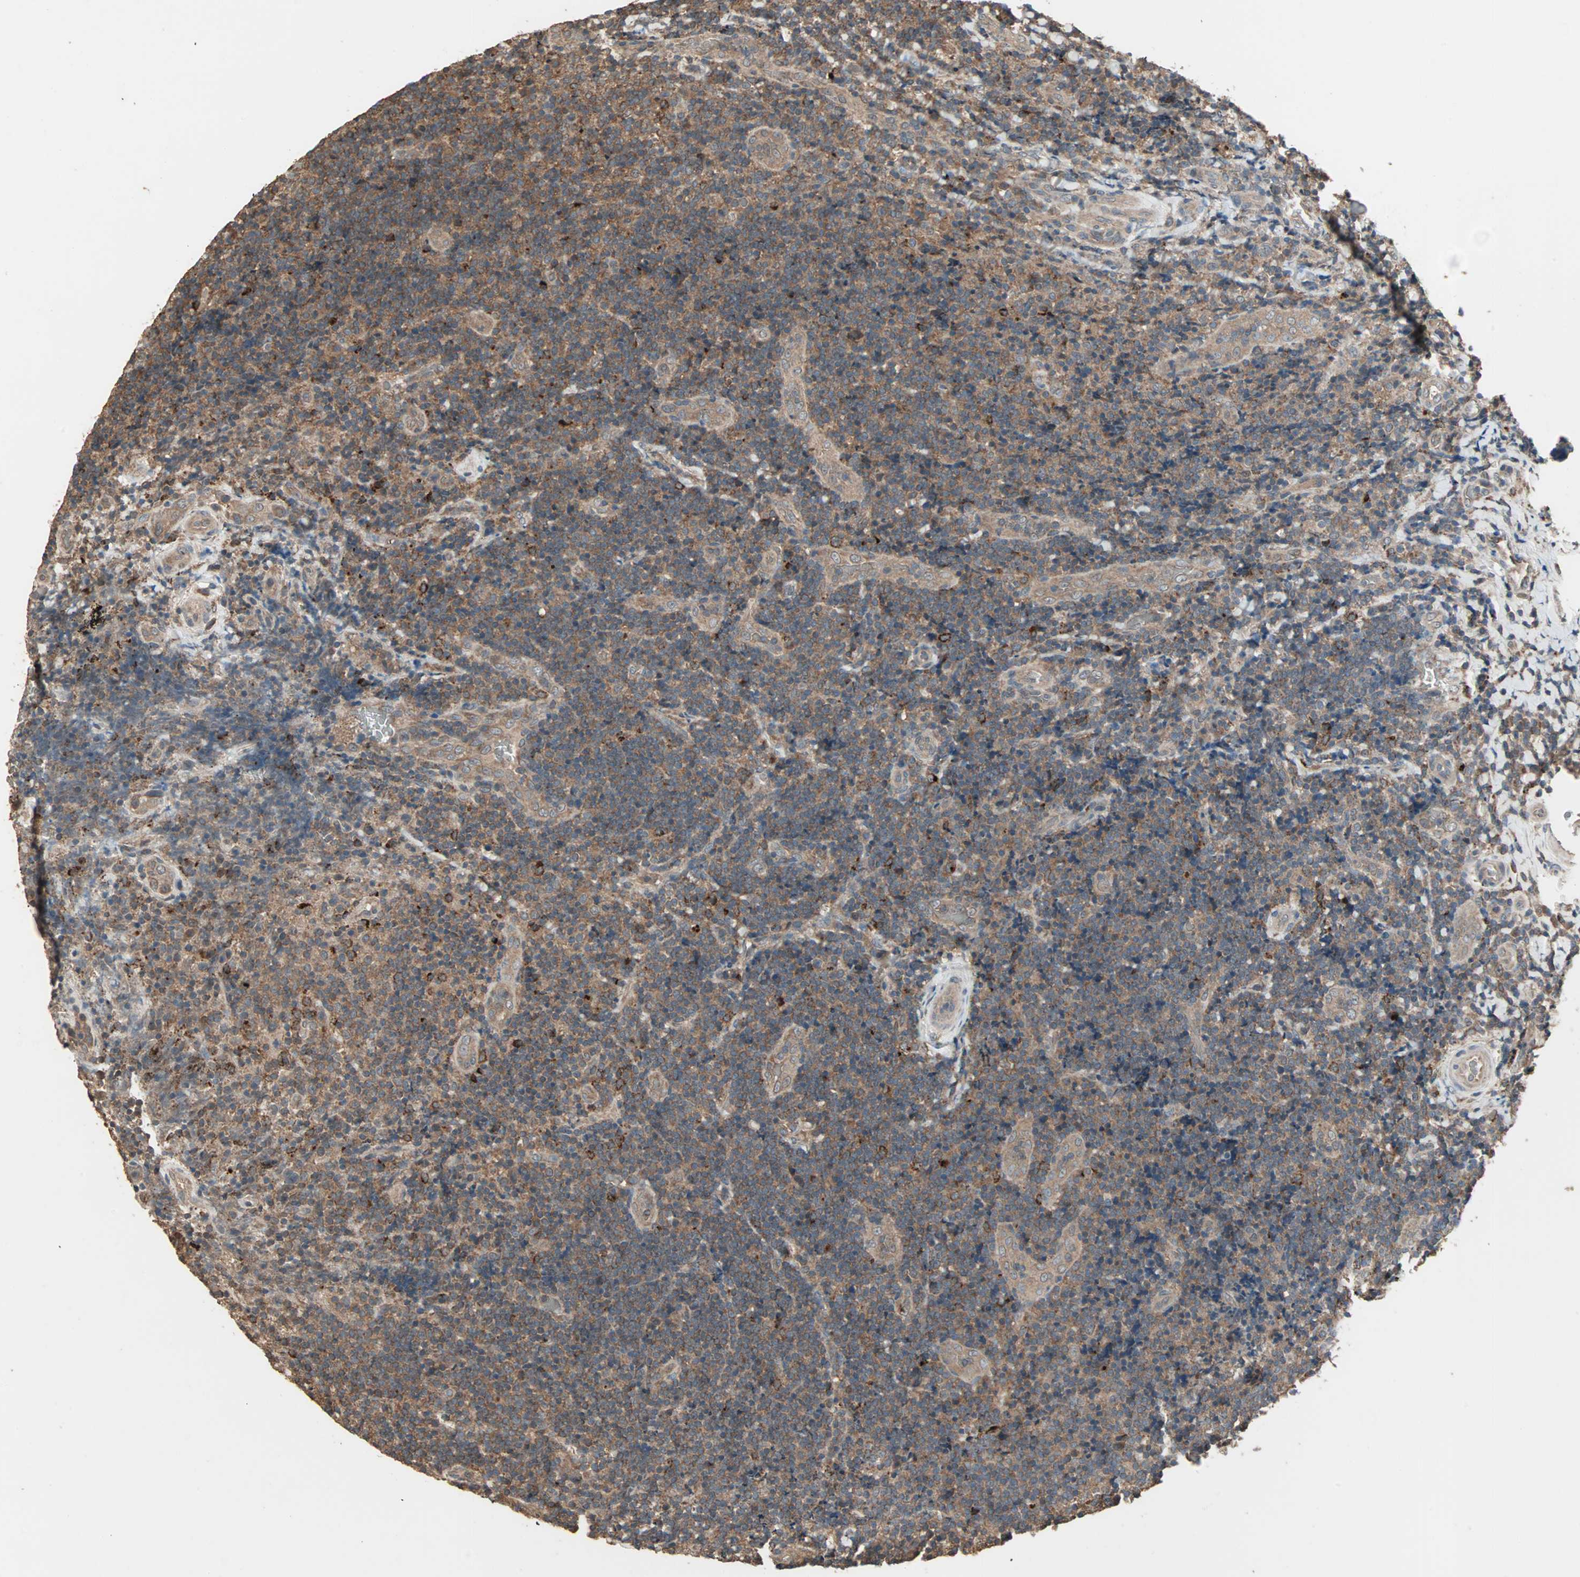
{"staining": {"intensity": "moderate", "quantity": ">75%", "location": "cytoplasmic/membranous"}, "tissue": "lymphoma", "cell_type": "Tumor cells", "image_type": "cancer", "snomed": [{"axis": "morphology", "description": "Malignant lymphoma, non-Hodgkin's type, High grade"}, {"axis": "topography", "description": "Tonsil"}], "caption": "Protein expression analysis of human high-grade malignant lymphoma, non-Hodgkin's type reveals moderate cytoplasmic/membranous expression in about >75% of tumor cells.", "gene": "UBAC1", "patient": {"sex": "female", "age": 36}}